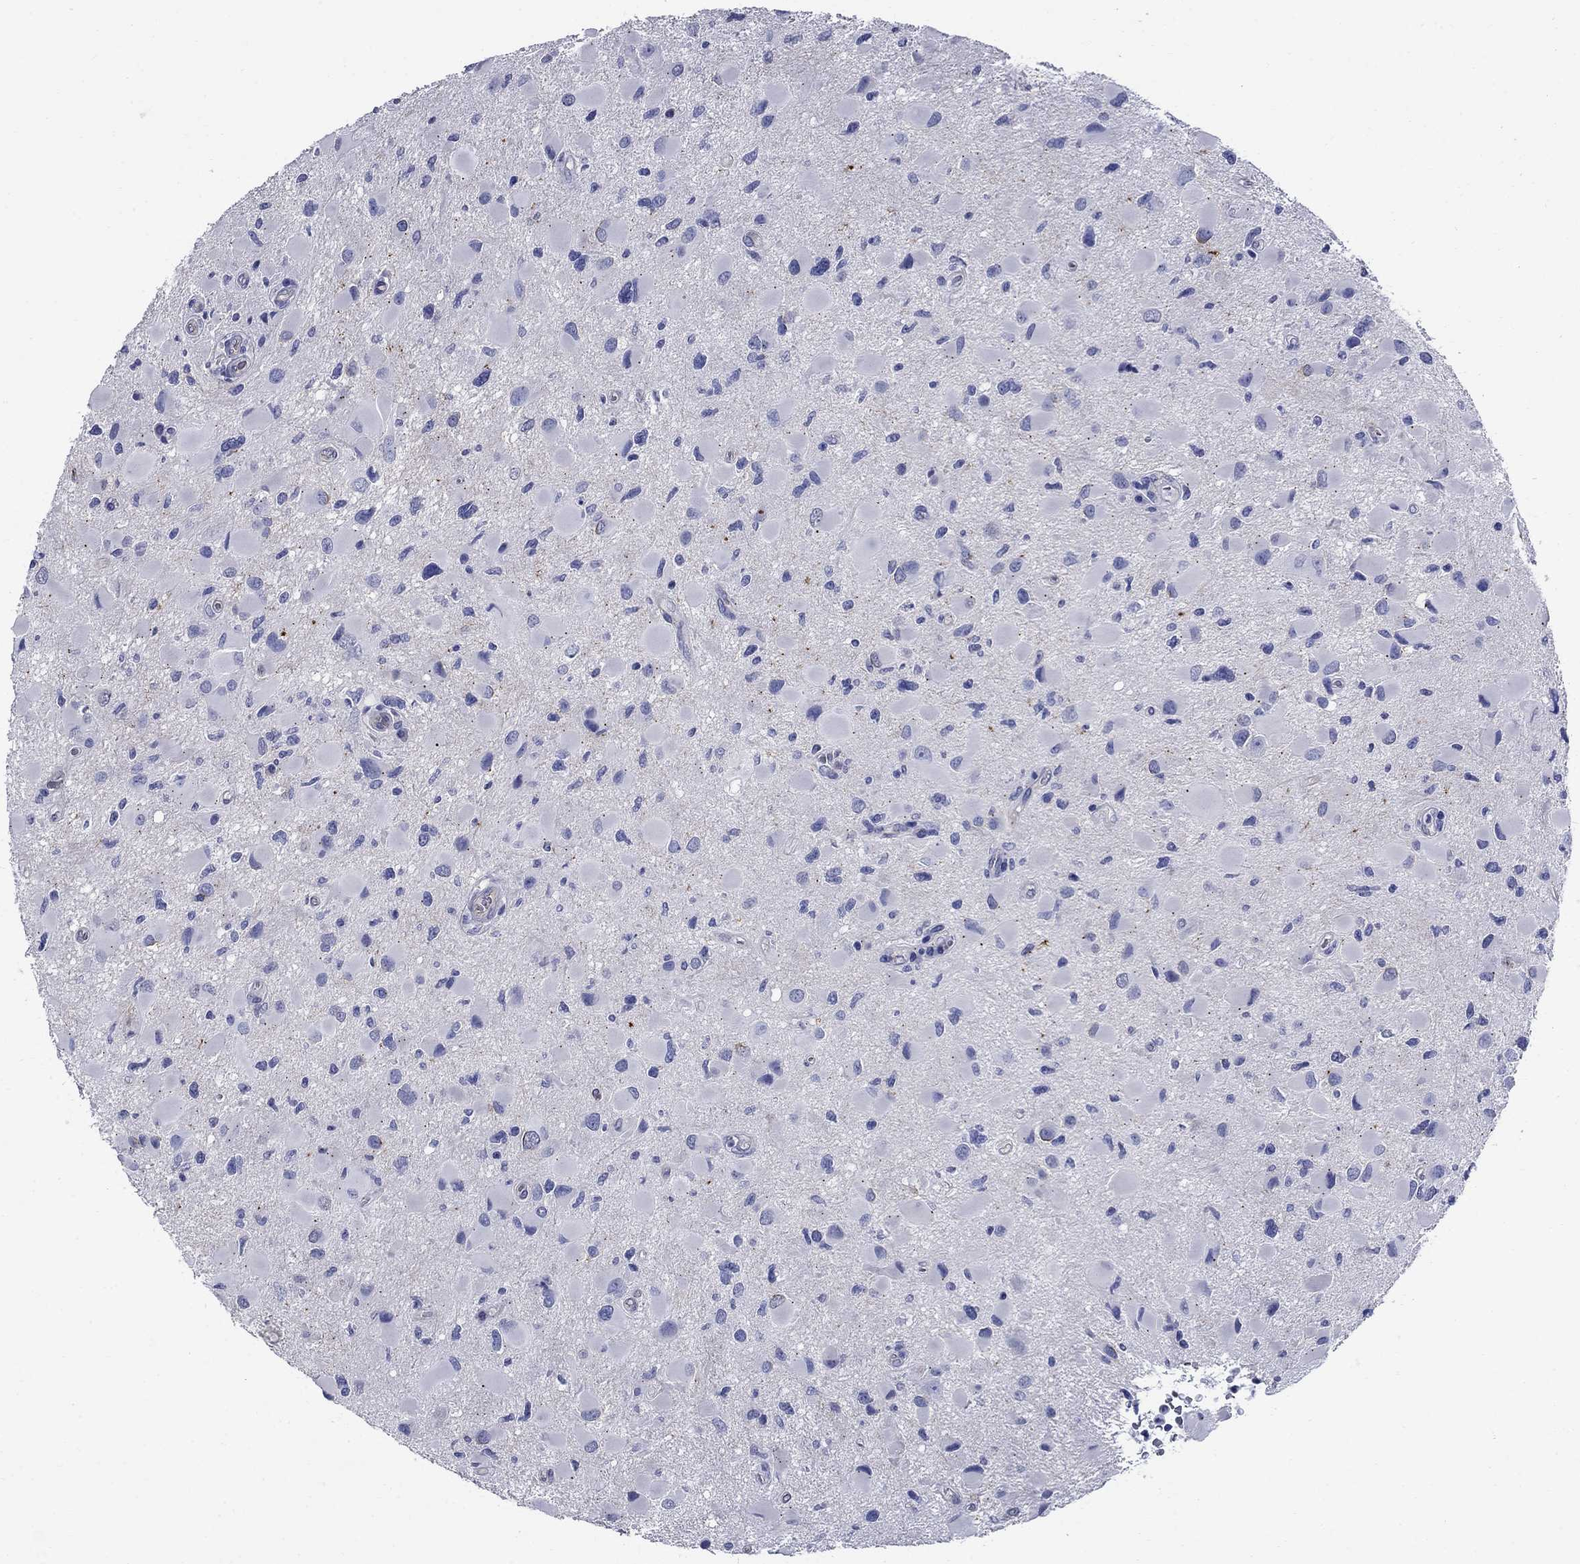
{"staining": {"intensity": "negative", "quantity": "none", "location": "none"}, "tissue": "glioma", "cell_type": "Tumor cells", "image_type": "cancer", "snomed": [{"axis": "morphology", "description": "Glioma, malignant, Low grade"}, {"axis": "topography", "description": "Brain"}], "caption": "A high-resolution photomicrograph shows IHC staining of glioma, which reveals no significant positivity in tumor cells.", "gene": "SMCP", "patient": {"sex": "female", "age": 32}}